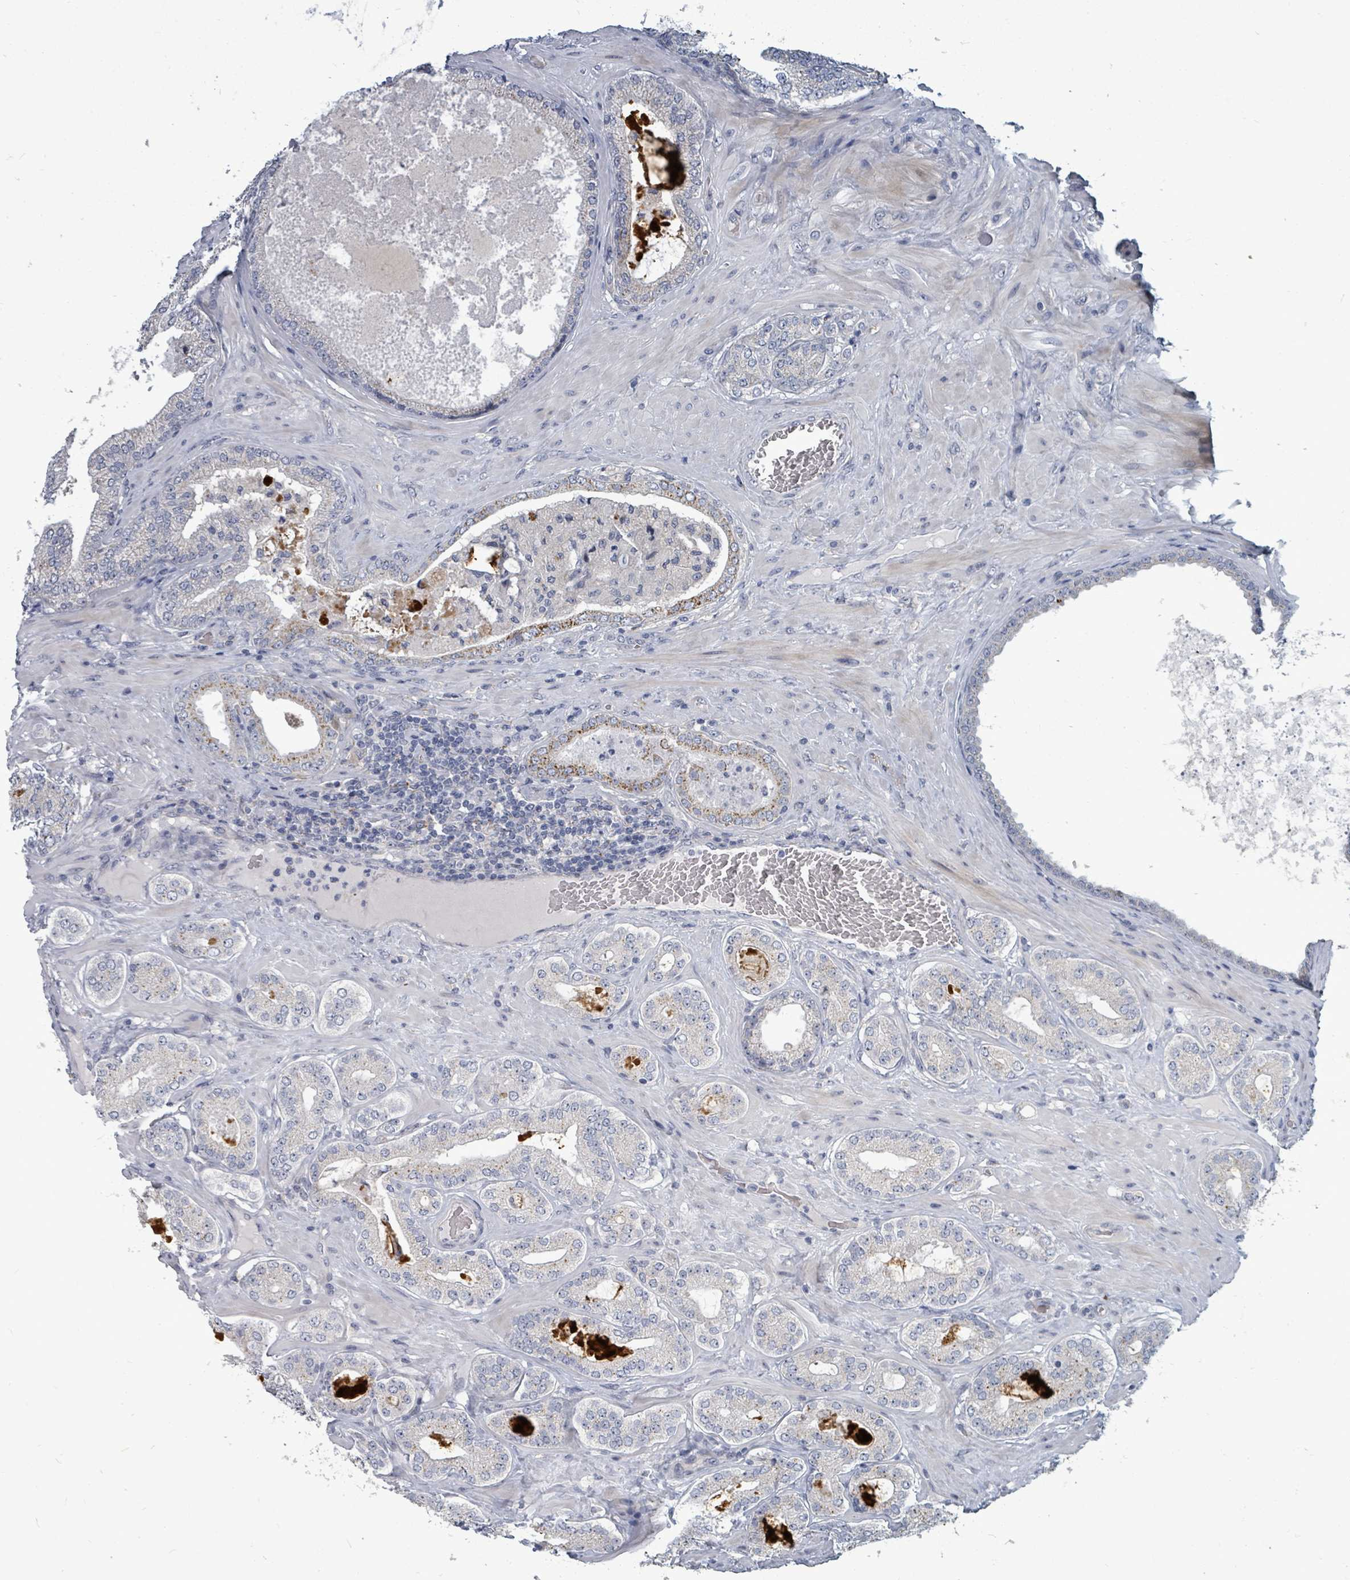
{"staining": {"intensity": "moderate", "quantity": "<25%", "location": "cytoplasmic/membranous"}, "tissue": "prostate cancer", "cell_type": "Tumor cells", "image_type": "cancer", "snomed": [{"axis": "morphology", "description": "Adenocarcinoma, Low grade"}, {"axis": "topography", "description": "Prostate"}], "caption": "Immunohistochemistry photomicrograph of human low-grade adenocarcinoma (prostate) stained for a protein (brown), which exhibits low levels of moderate cytoplasmic/membranous staining in about <25% of tumor cells.", "gene": "TRDMT1", "patient": {"sex": "male", "age": 63}}